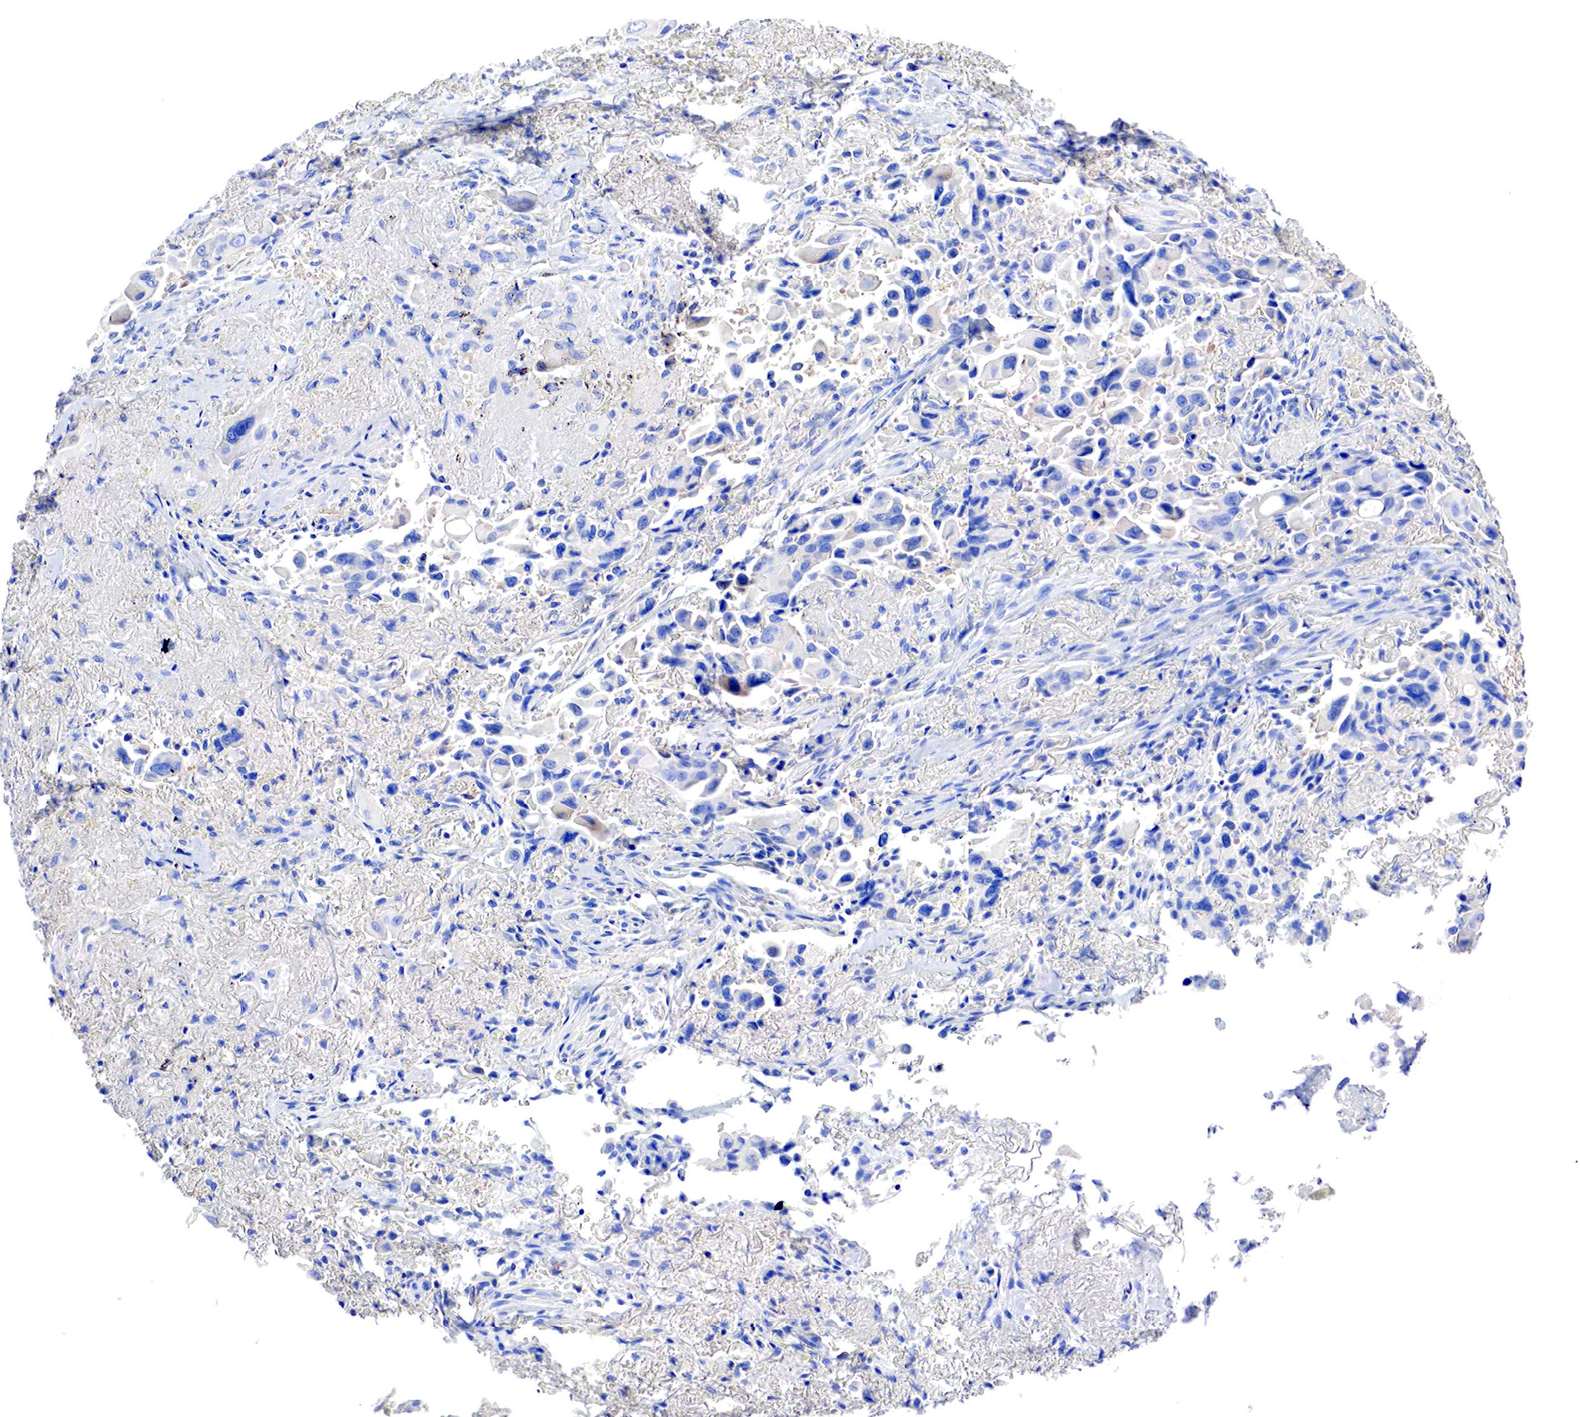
{"staining": {"intensity": "weak", "quantity": "<25%", "location": "cytoplasmic/membranous"}, "tissue": "lung cancer", "cell_type": "Tumor cells", "image_type": "cancer", "snomed": [{"axis": "morphology", "description": "Adenocarcinoma, NOS"}, {"axis": "topography", "description": "Lung"}], "caption": "This histopathology image is of adenocarcinoma (lung) stained with immunohistochemistry (IHC) to label a protein in brown with the nuclei are counter-stained blue. There is no expression in tumor cells.", "gene": "RDX", "patient": {"sex": "male", "age": 68}}